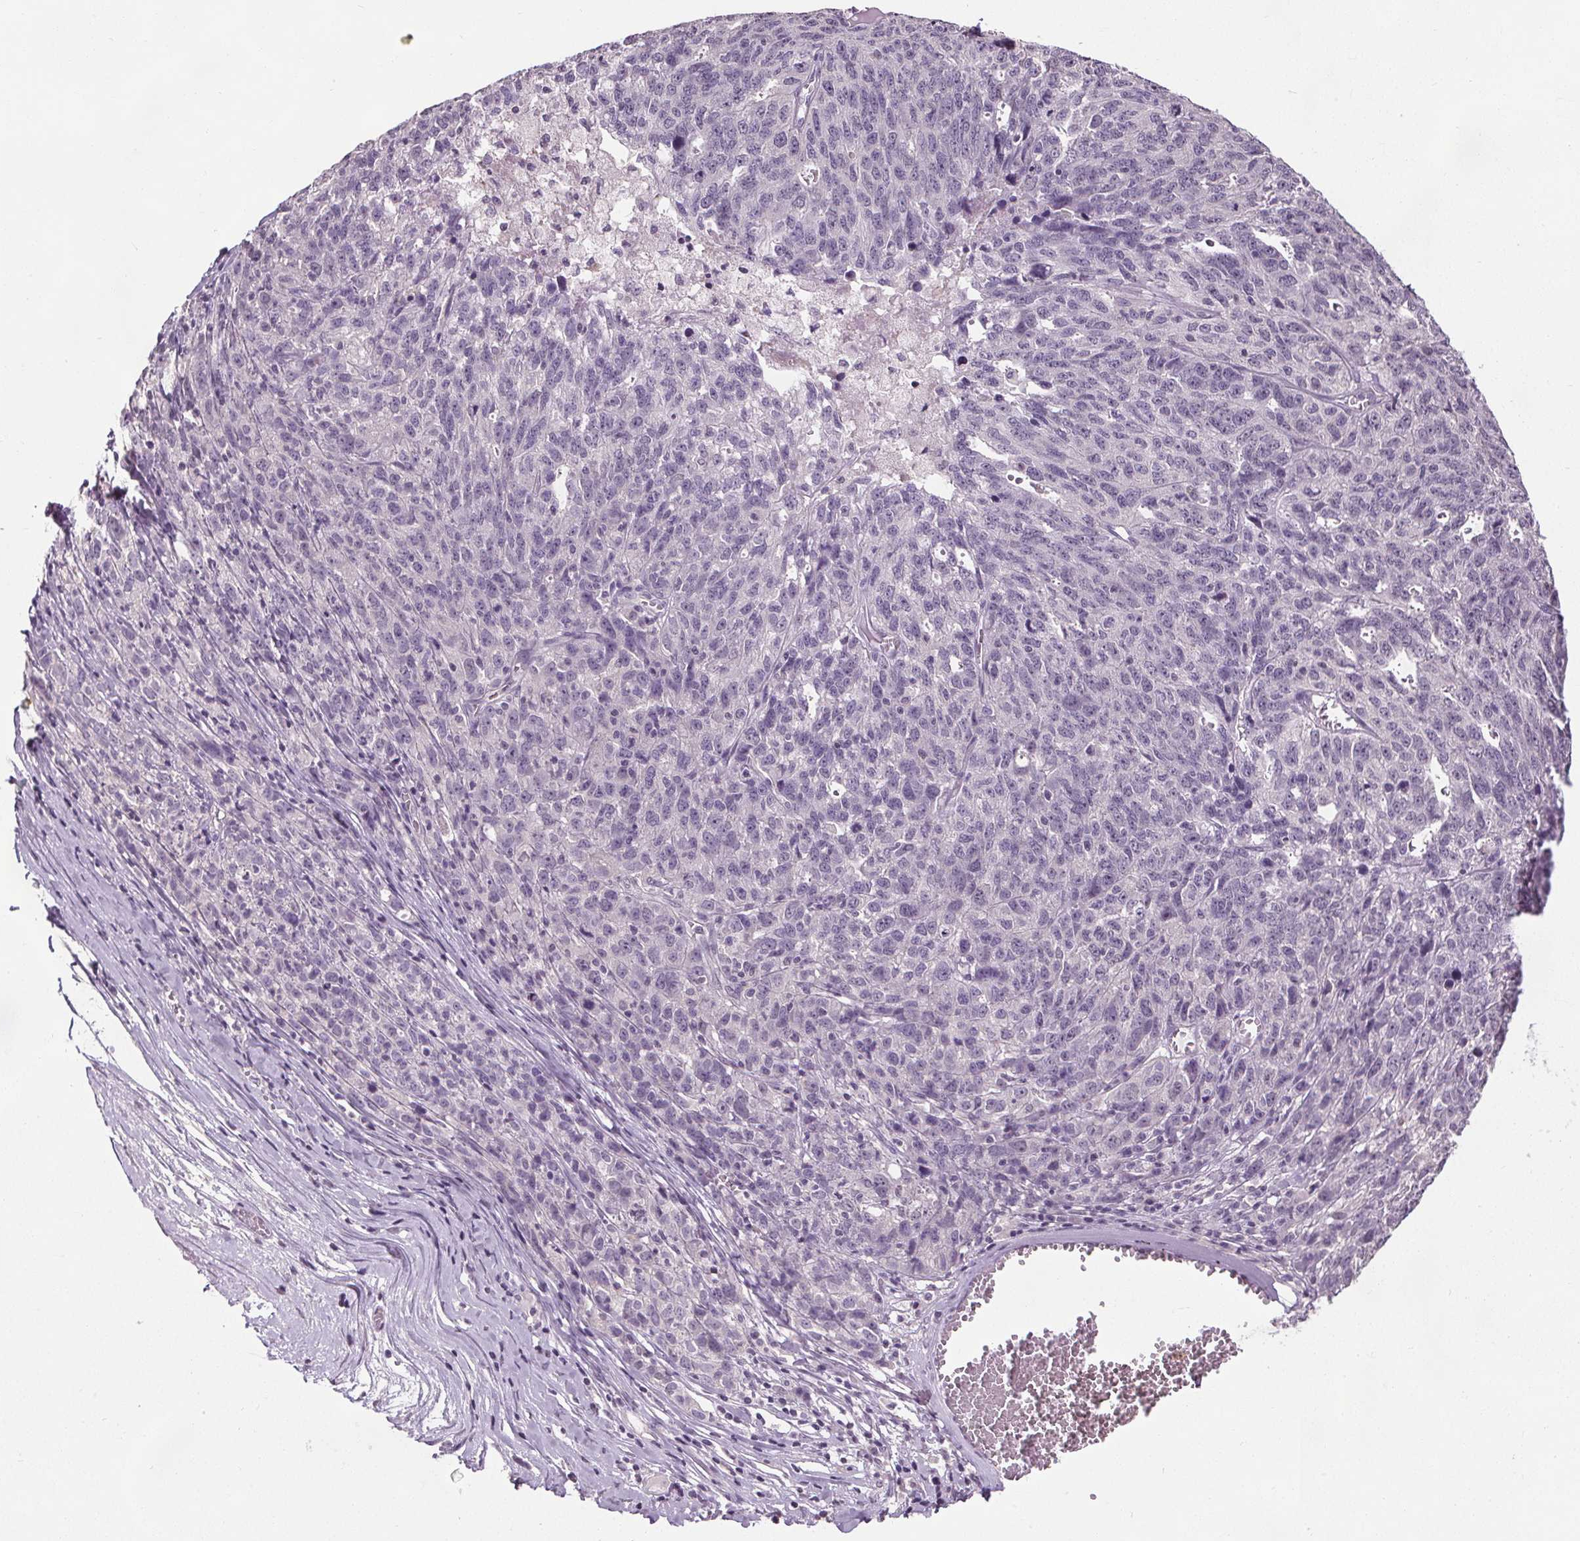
{"staining": {"intensity": "negative", "quantity": "none", "location": "none"}, "tissue": "ovarian cancer", "cell_type": "Tumor cells", "image_type": "cancer", "snomed": [{"axis": "morphology", "description": "Cystadenocarcinoma, serous, NOS"}, {"axis": "topography", "description": "Ovary"}], "caption": "DAB immunohistochemical staining of serous cystadenocarcinoma (ovarian) exhibits no significant expression in tumor cells.", "gene": "SLC2A9", "patient": {"sex": "female", "age": 71}}